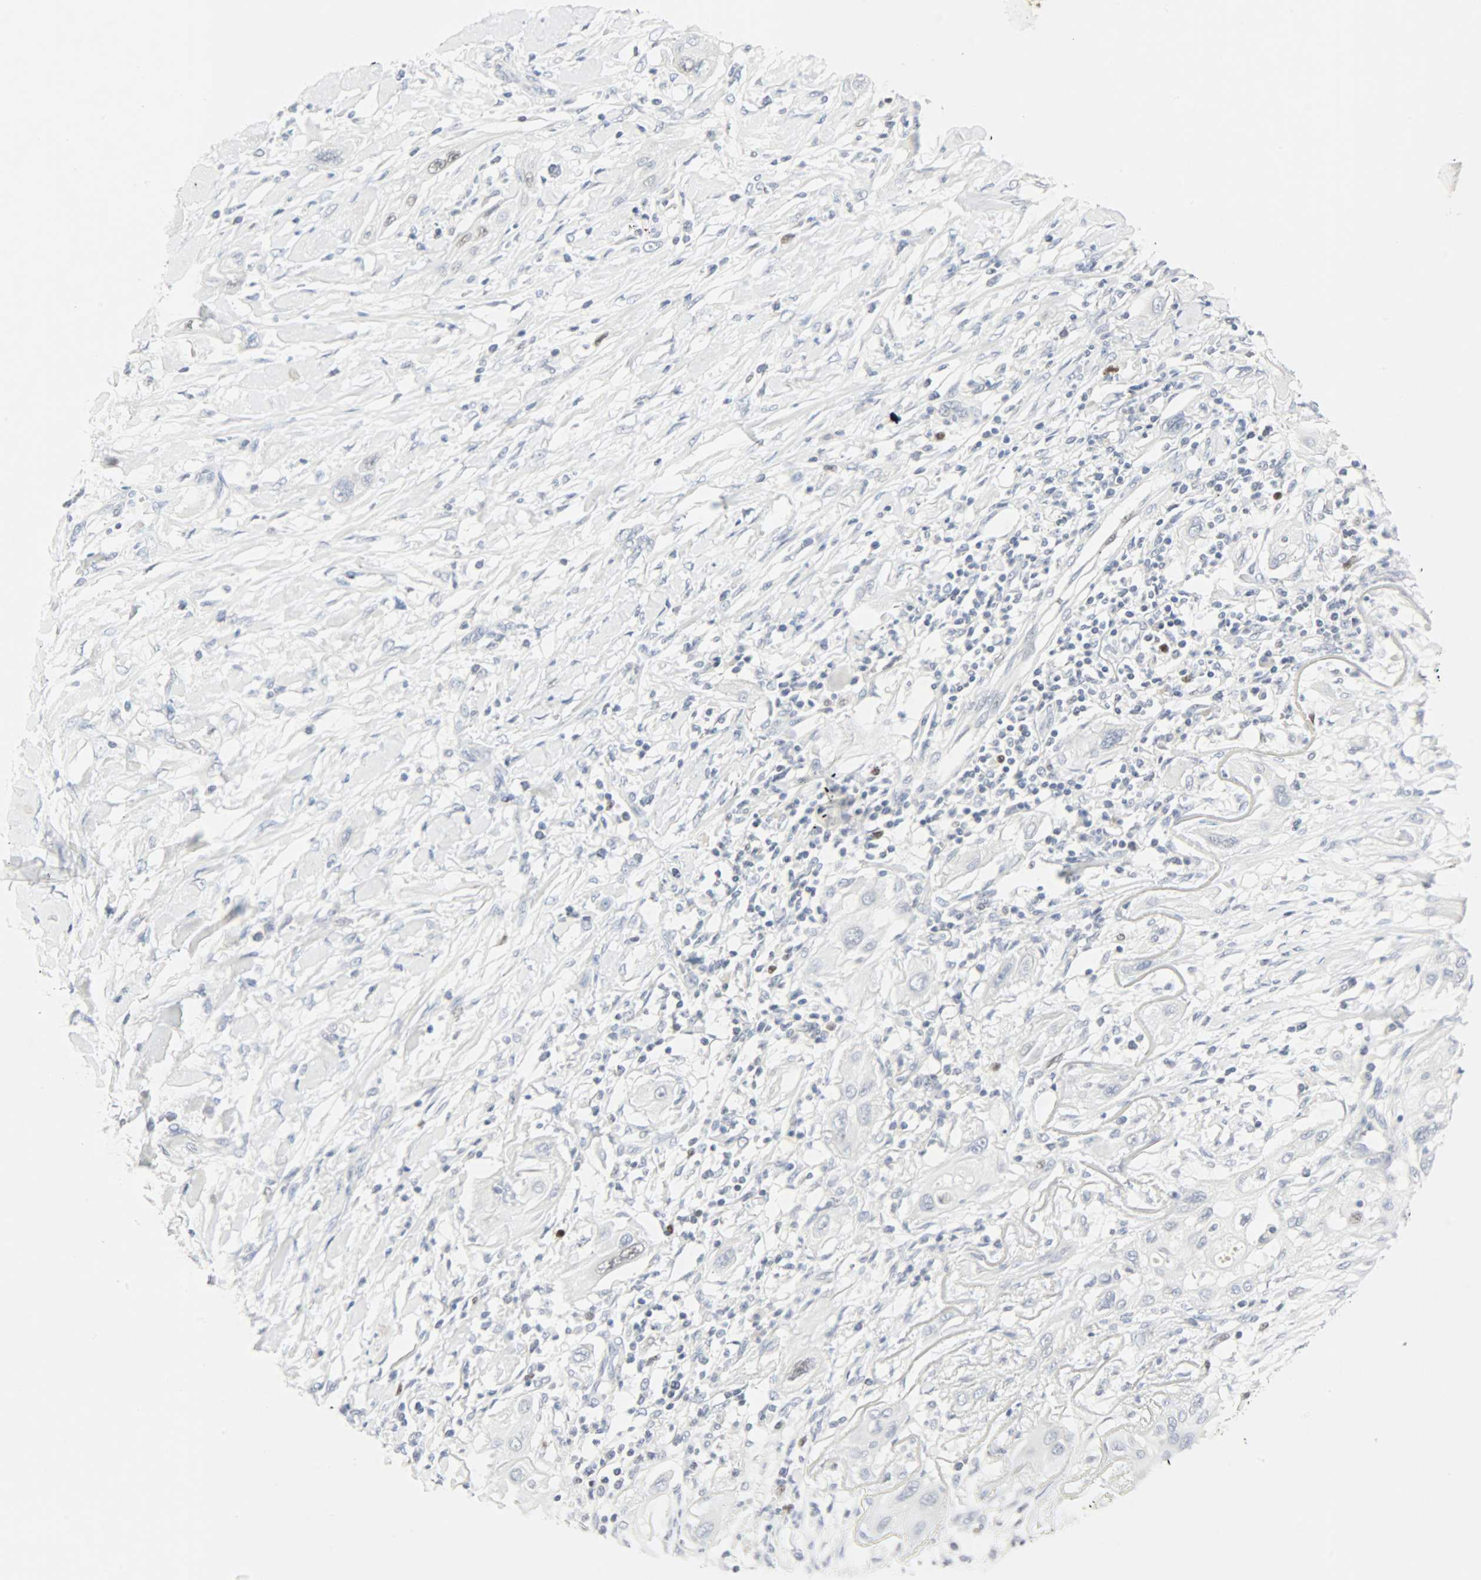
{"staining": {"intensity": "negative", "quantity": "none", "location": "none"}, "tissue": "lung cancer", "cell_type": "Tumor cells", "image_type": "cancer", "snomed": [{"axis": "morphology", "description": "Squamous cell carcinoma, NOS"}, {"axis": "topography", "description": "Lung"}], "caption": "Lung cancer (squamous cell carcinoma) stained for a protein using IHC demonstrates no staining tumor cells.", "gene": "HELLS", "patient": {"sex": "female", "age": 47}}